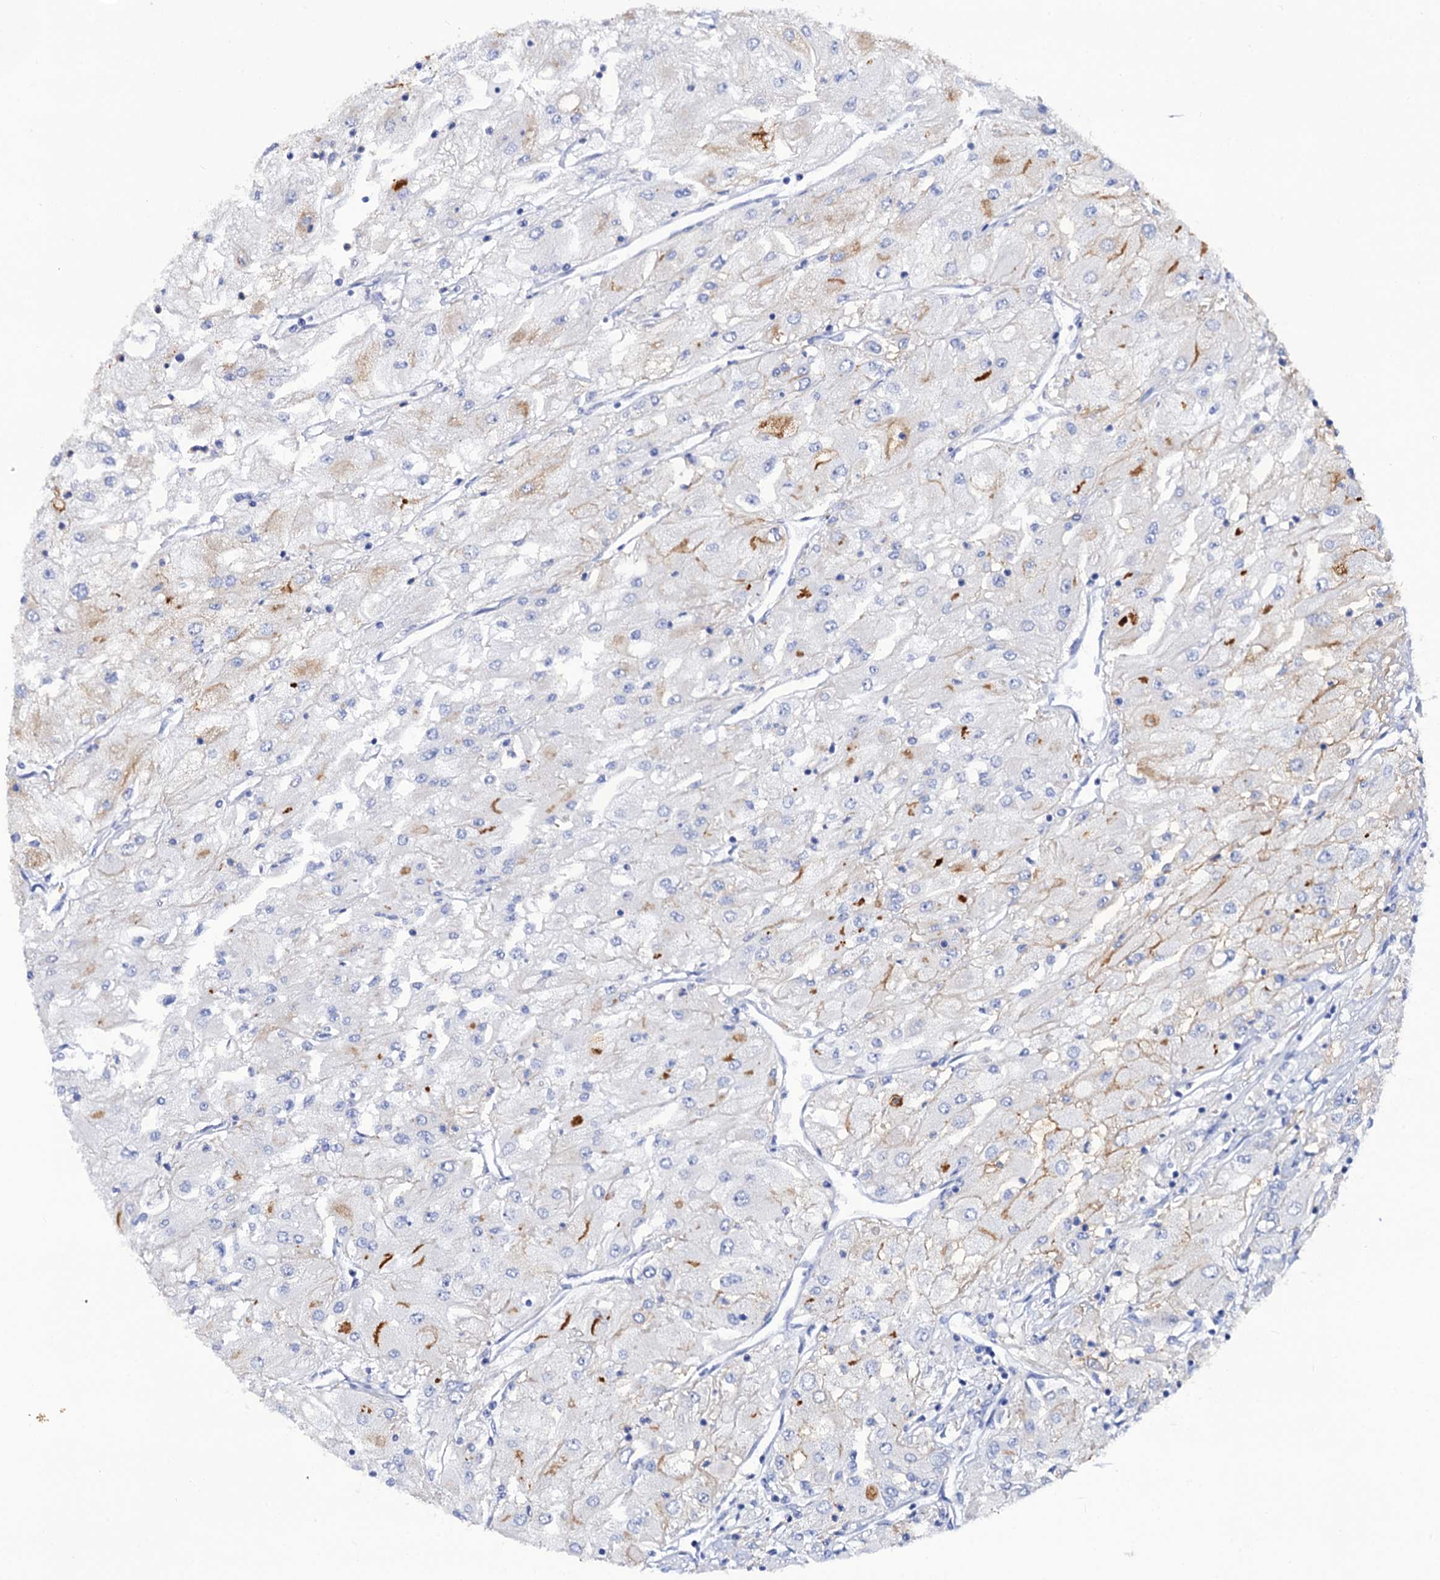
{"staining": {"intensity": "negative", "quantity": "none", "location": "none"}, "tissue": "renal cancer", "cell_type": "Tumor cells", "image_type": "cancer", "snomed": [{"axis": "morphology", "description": "Adenocarcinoma, NOS"}, {"axis": "topography", "description": "Kidney"}], "caption": "This is an immunohistochemistry micrograph of human renal adenocarcinoma. There is no staining in tumor cells.", "gene": "RAB3IP", "patient": {"sex": "male", "age": 80}}